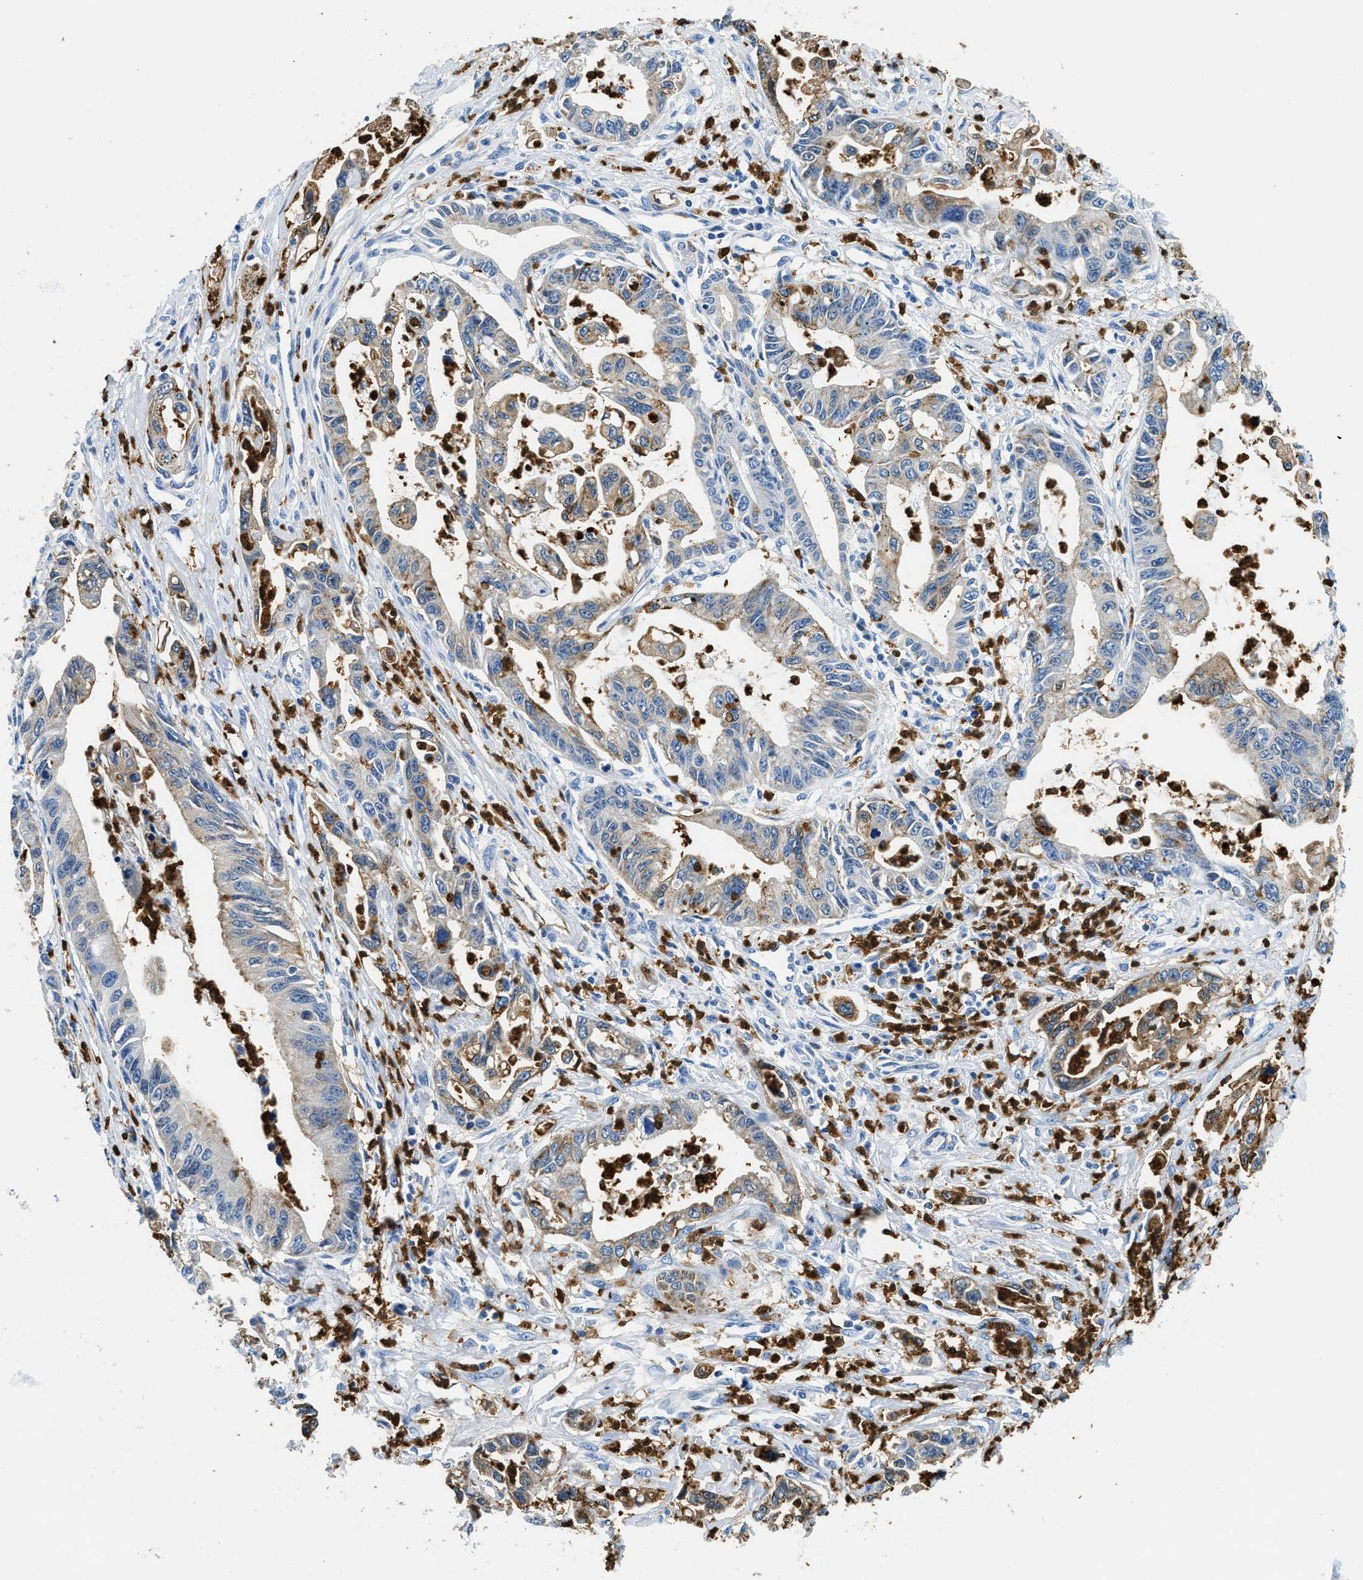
{"staining": {"intensity": "moderate", "quantity": "25%-75%", "location": "cytoplasmic/membranous"}, "tissue": "pancreatic cancer", "cell_type": "Tumor cells", "image_type": "cancer", "snomed": [{"axis": "morphology", "description": "Adenocarcinoma, NOS"}, {"axis": "topography", "description": "Pancreas"}], "caption": "Immunohistochemical staining of human pancreatic adenocarcinoma shows medium levels of moderate cytoplasmic/membranous staining in approximately 25%-75% of tumor cells.", "gene": "ANXA3", "patient": {"sex": "male", "age": 56}}